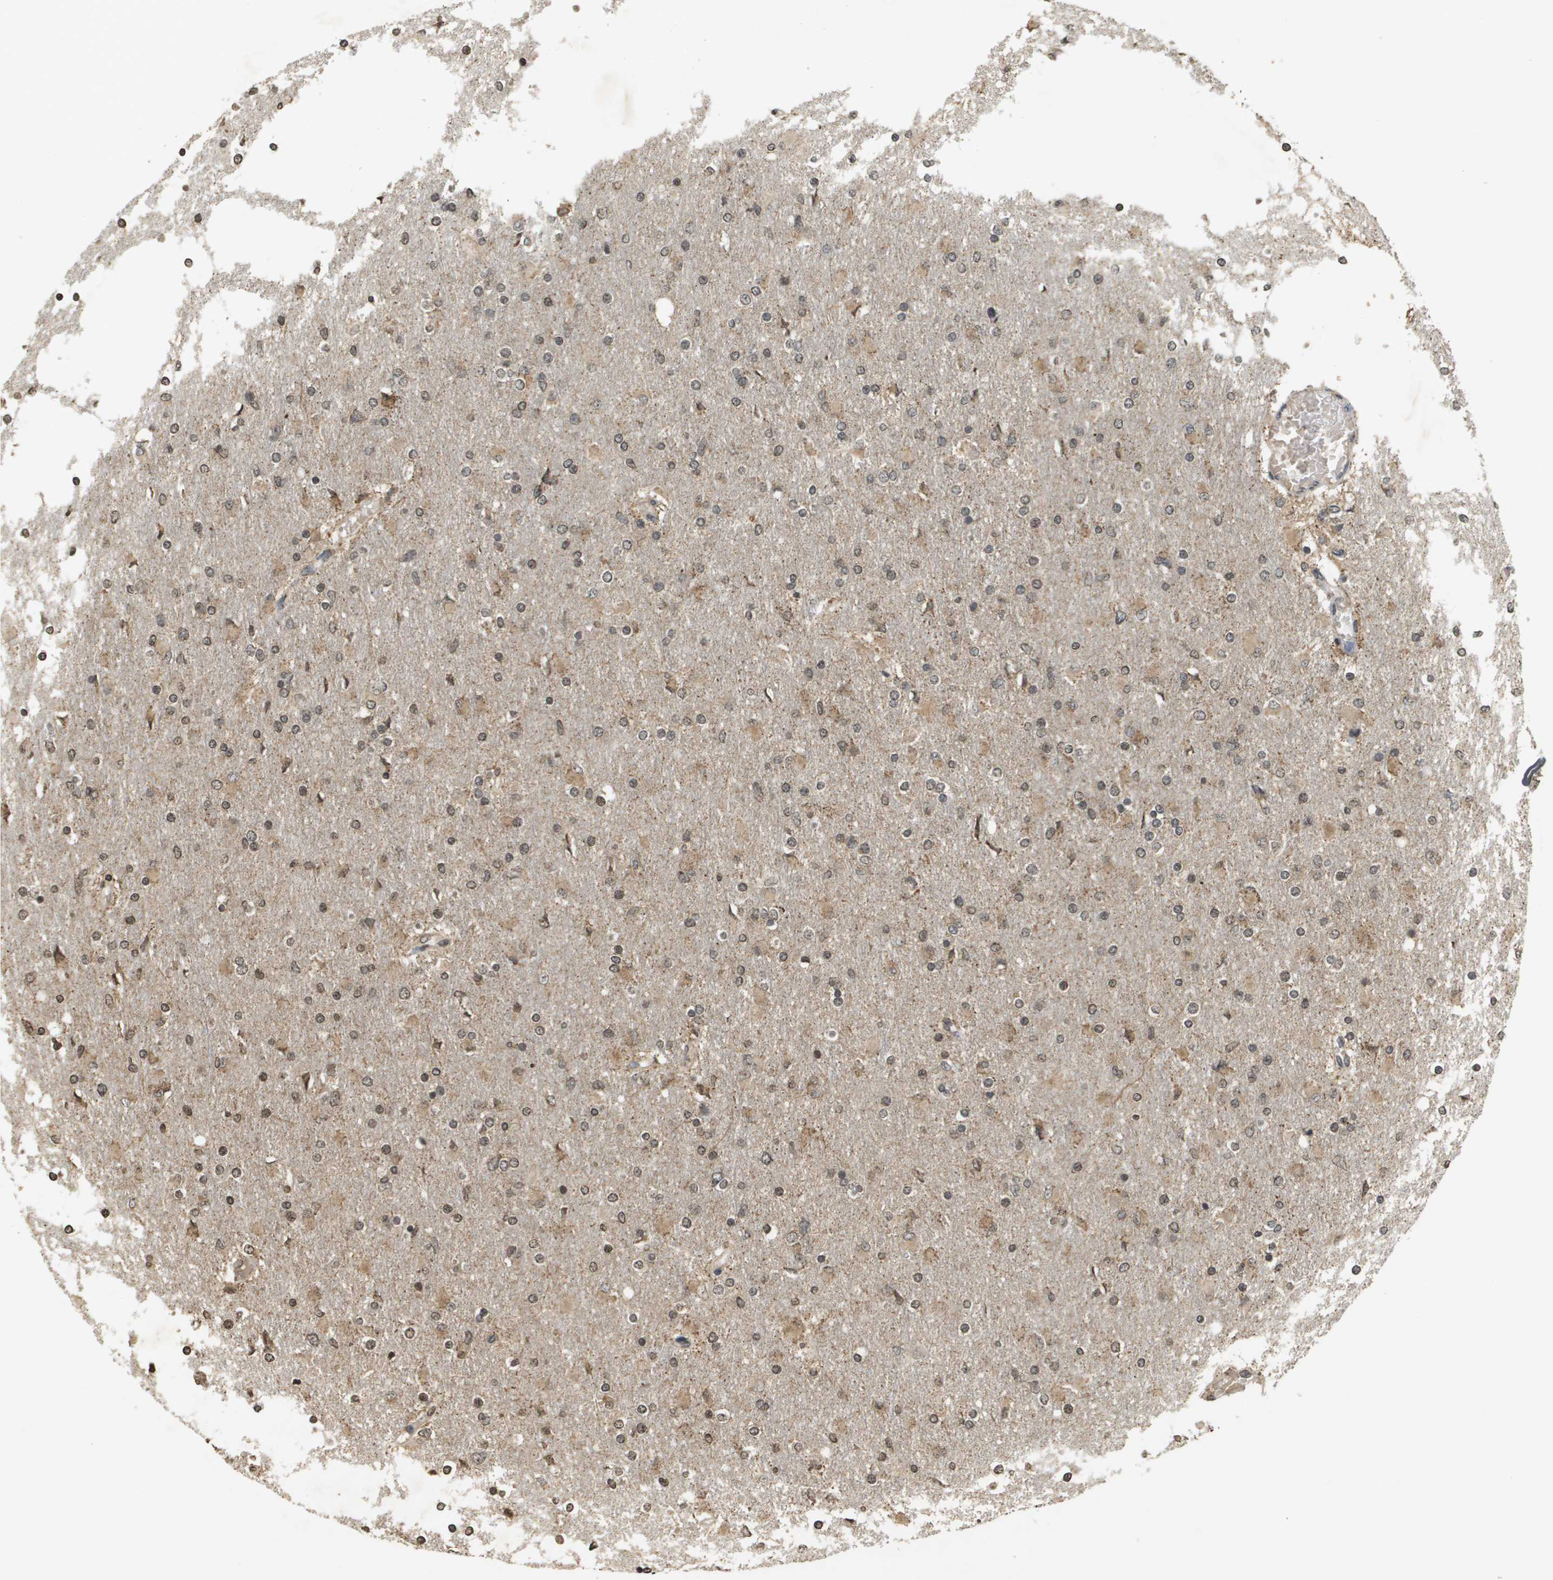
{"staining": {"intensity": "weak", "quantity": ">75%", "location": "cytoplasmic/membranous,nuclear"}, "tissue": "glioma", "cell_type": "Tumor cells", "image_type": "cancer", "snomed": [{"axis": "morphology", "description": "Glioma, malignant, High grade"}, {"axis": "topography", "description": "Cerebral cortex"}], "caption": "Human high-grade glioma (malignant) stained with a brown dye reveals weak cytoplasmic/membranous and nuclear positive expression in about >75% of tumor cells.", "gene": "RAB21", "patient": {"sex": "female", "age": 36}}